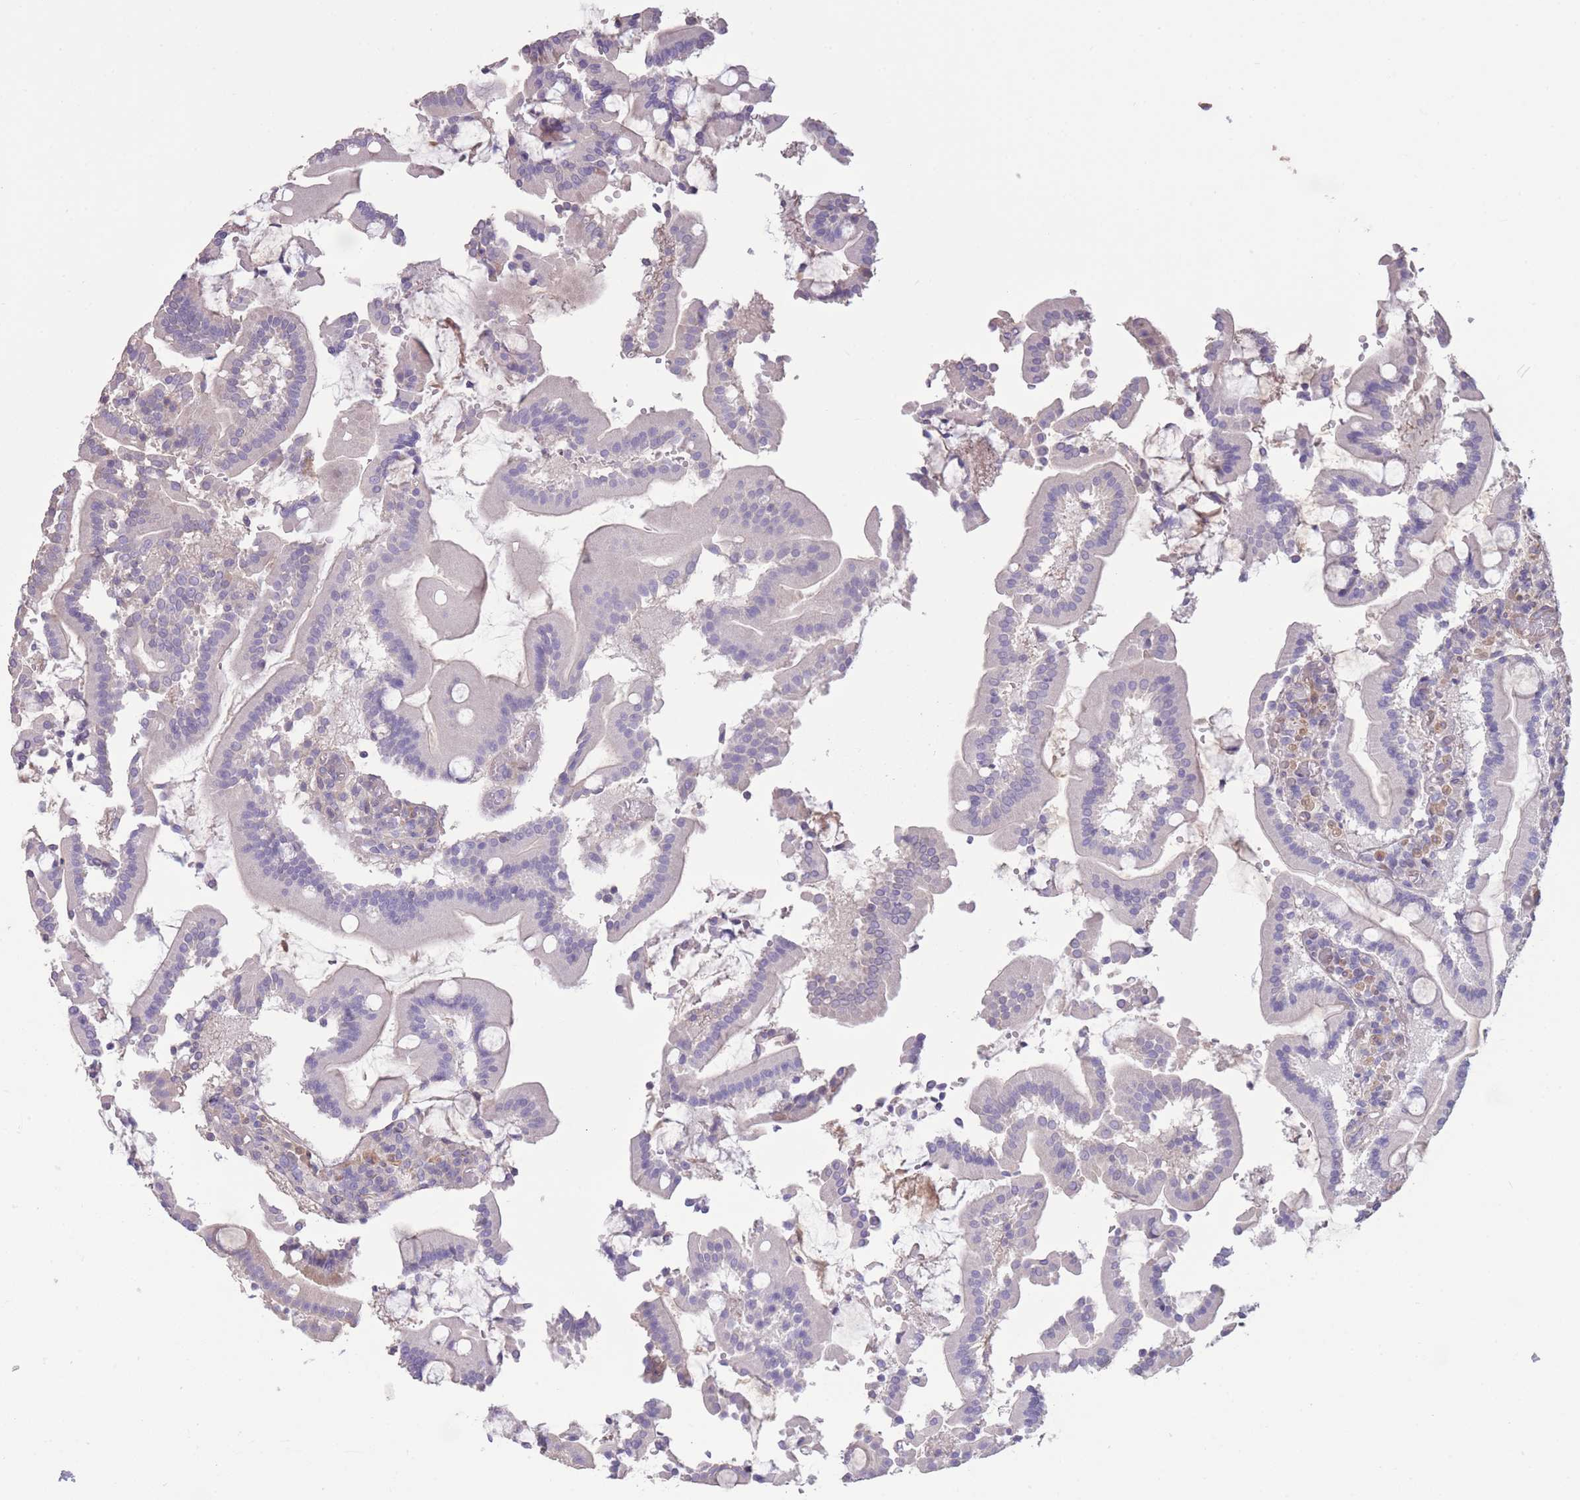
{"staining": {"intensity": "weak", "quantity": "<25%", "location": "cytoplasmic/membranous"}, "tissue": "duodenum", "cell_type": "Glandular cells", "image_type": "normal", "snomed": [{"axis": "morphology", "description": "Normal tissue, NOS"}, {"axis": "topography", "description": "Duodenum"}], "caption": "DAB immunohistochemical staining of benign human duodenum reveals no significant expression in glandular cells. (DAB (3,3'-diaminobenzidine) immunohistochemistry (IHC) visualized using brightfield microscopy, high magnification).", "gene": "RSPH10B2", "patient": {"sex": "male", "age": 55}}